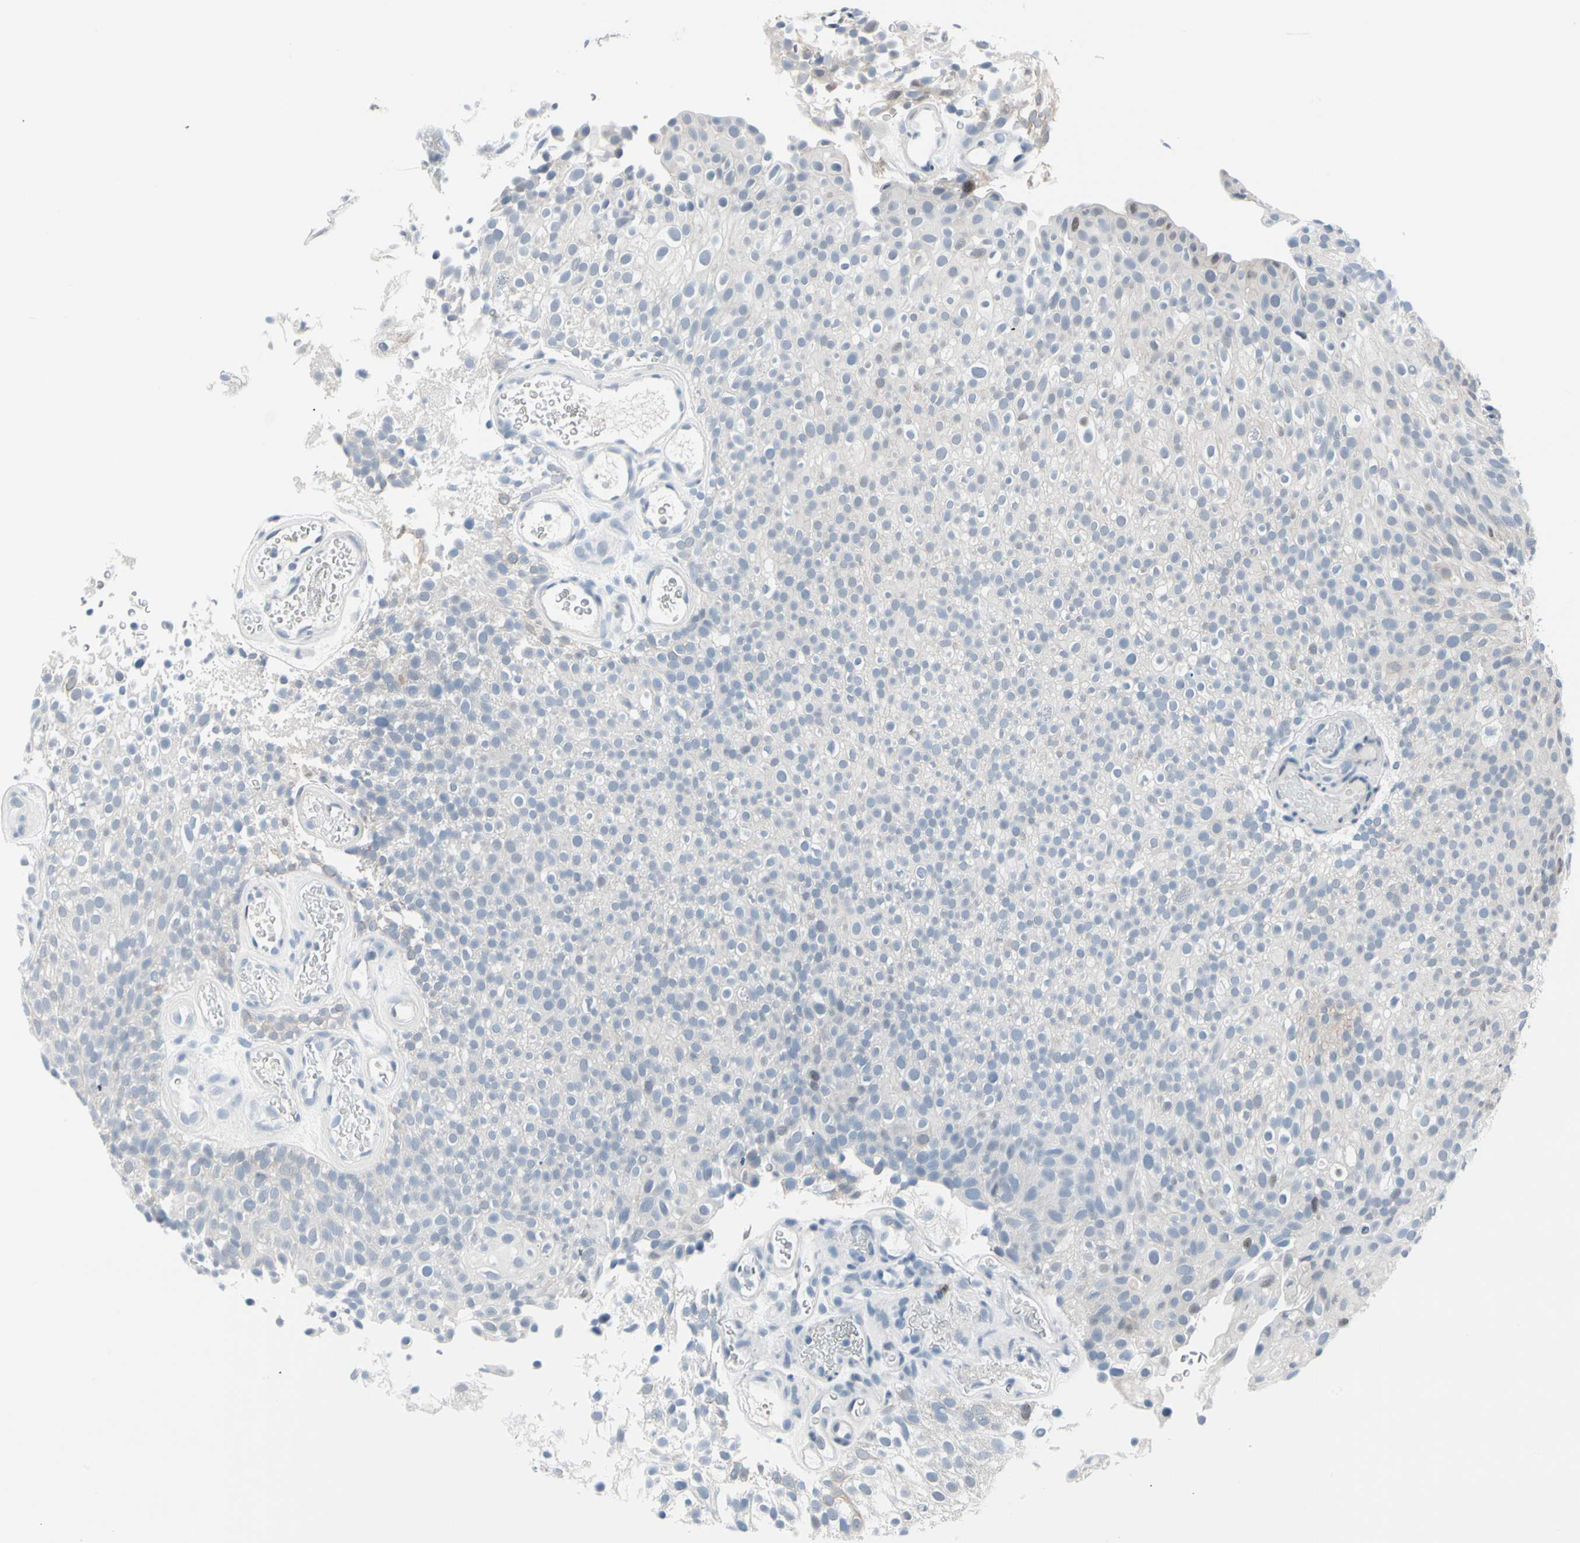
{"staining": {"intensity": "negative", "quantity": "none", "location": "none"}, "tissue": "urothelial cancer", "cell_type": "Tumor cells", "image_type": "cancer", "snomed": [{"axis": "morphology", "description": "Urothelial carcinoma, Low grade"}, {"axis": "topography", "description": "Urinary bladder"}], "caption": "Immunohistochemical staining of urothelial carcinoma (low-grade) exhibits no significant staining in tumor cells. (DAB (3,3'-diaminobenzidine) immunohistochemistry (IHC) visualized using brightfield microscopy, high magnification).", "gene": "TXN", "patient": {"sex": "male", "age": 78}}